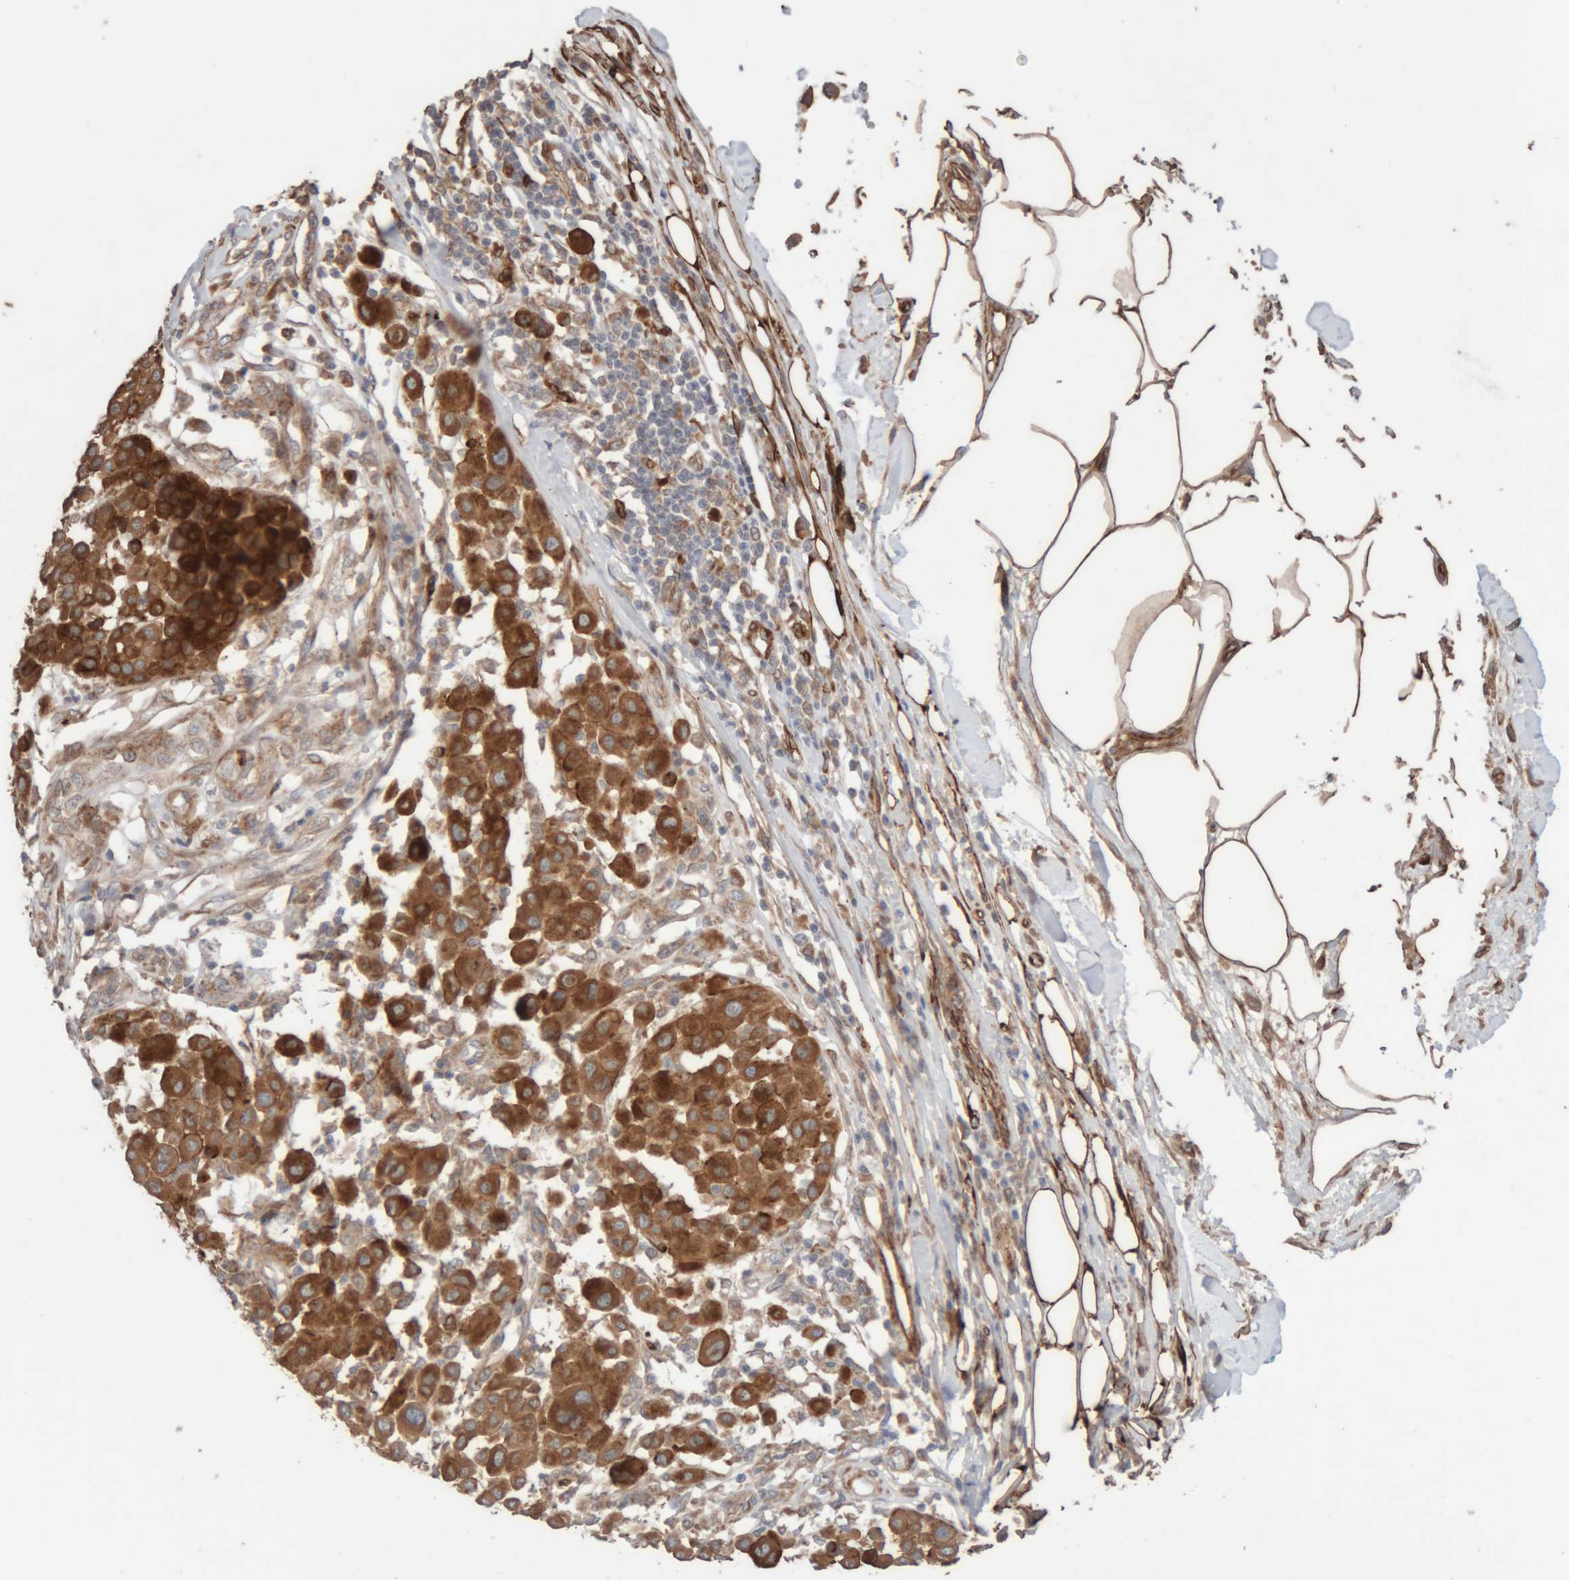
{"staining": {"intensity": "moderate", "quantity": ">75%", "location": "cytoplasmic/membranous"}, "tissue": "melanoma", "cell_type": "Tumor cells", "image_type": "cancer", "snomed": [{"axis": "morphology", "description": "Malignant melanoma, Metastatic site"}, {"axis": "topography", "description": "Soft tissue"}], "caption": "High-power microscopy captured an IHC histopathology image of malignant melanoma (metastatic site), revealing moderate cytoplasmic/membranous positivity in approximately >75% of tumor cells. (DAB (3,3'-diaminobenzidine) IHC, brown staining for protein, blue staining for nuclei).", "gene": "RAB32", "patient": {"sex": "male", "age": 41}}